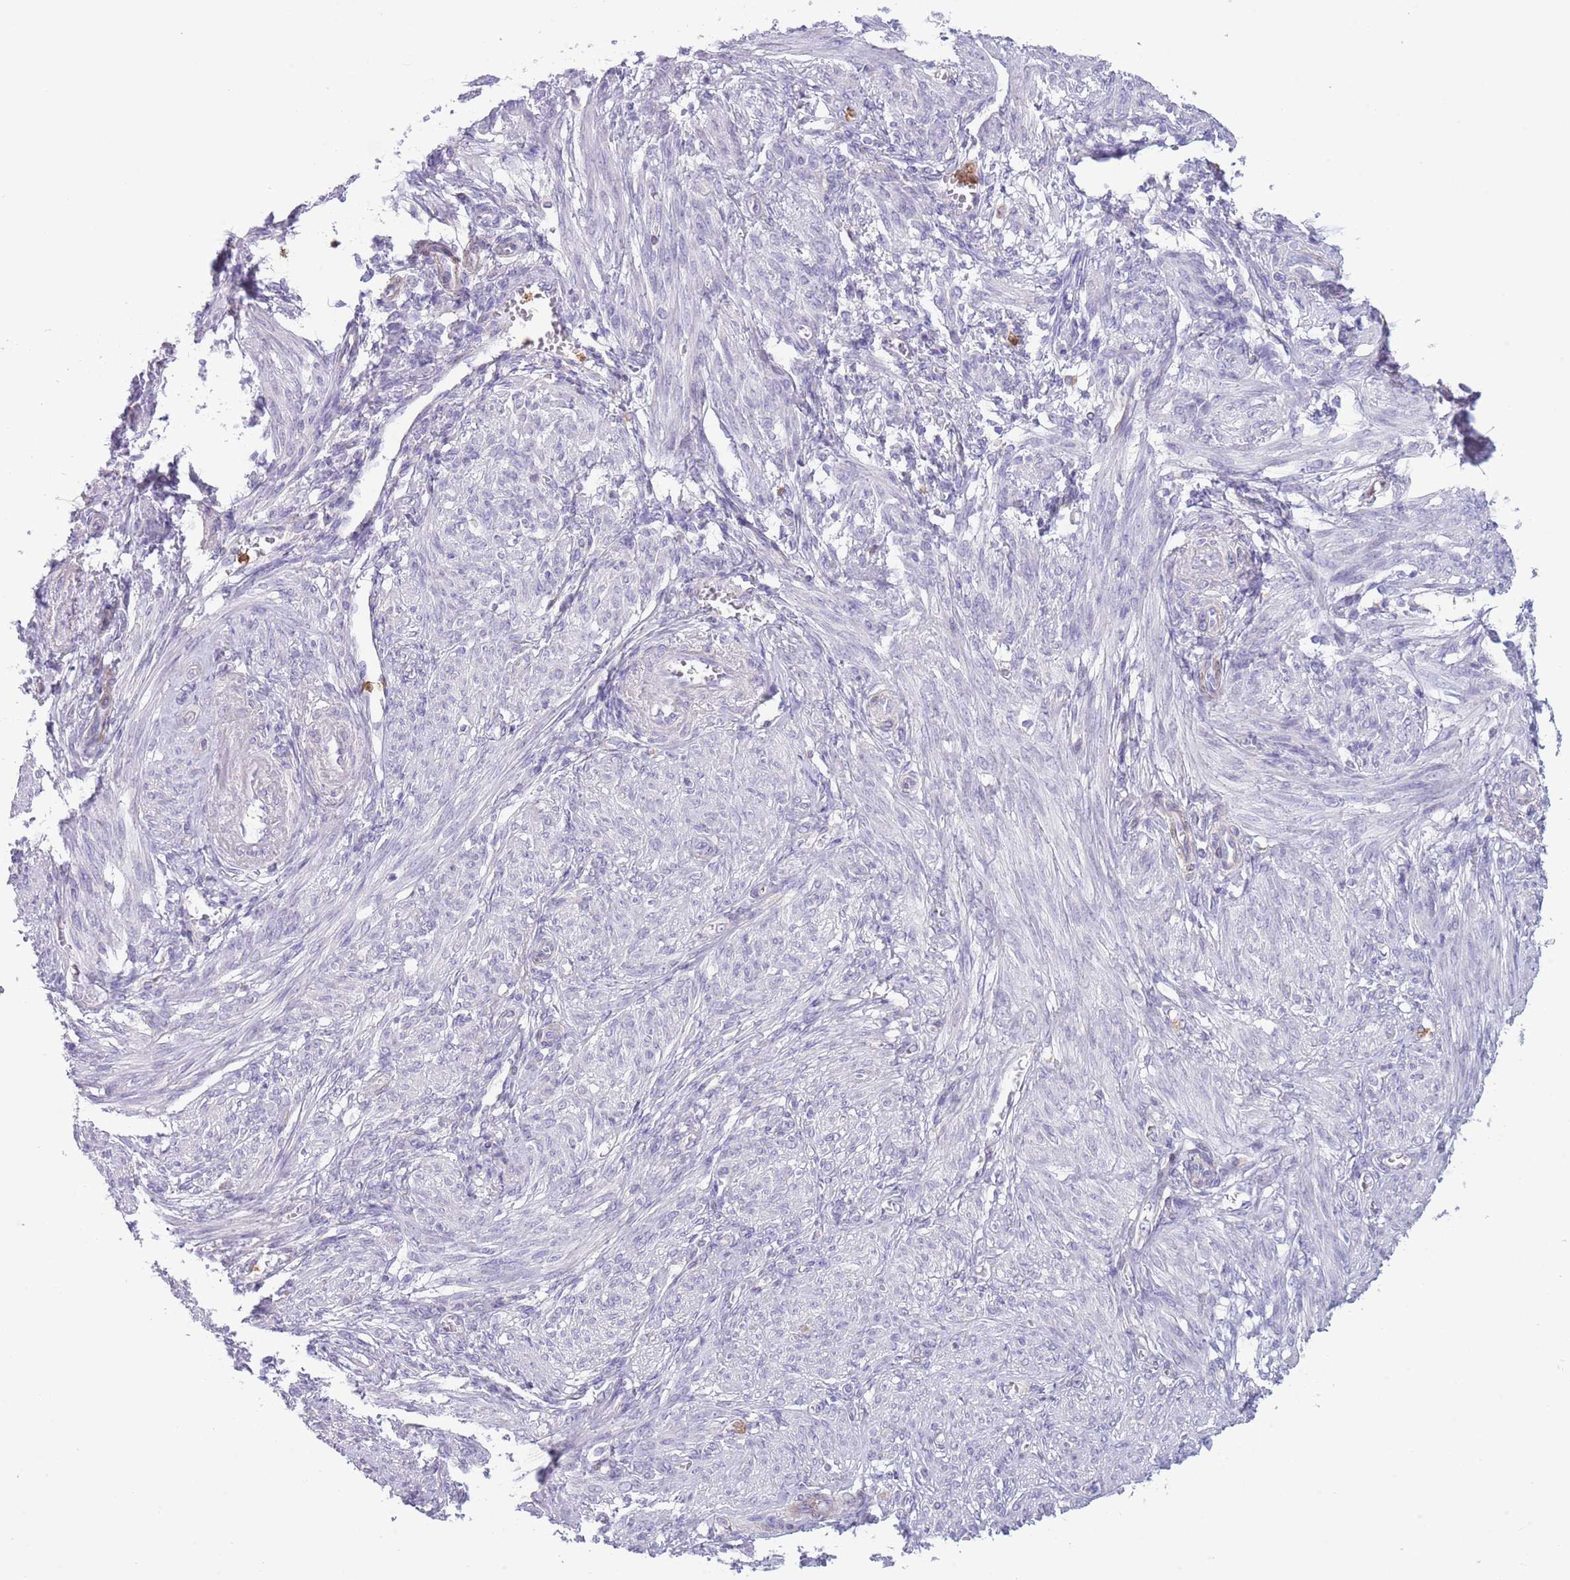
{"staining": {"intensity": "negative", "quantity": "none", "location": "none"}, "tissue": "smooth muscle", "cell_type": "Smooth muscle cells", "image_type": "normal", "snomed": [{"axis": "morphology", "description": "Normal tissue, NOS"}, {"axis": "topography", "description": "Smooth muscle"}], "caption": "This micrograph is of benign smooth muscle stained with immunohistochemistry (IHC) to label a protein in brown with the nuclei are counter-stained blue. There is no expression in smooth muscle cells. (DAB immunohistochemistry, high magnification).", "gene": "ZFP2", "patient": {"sex": "female", "age": 39}}